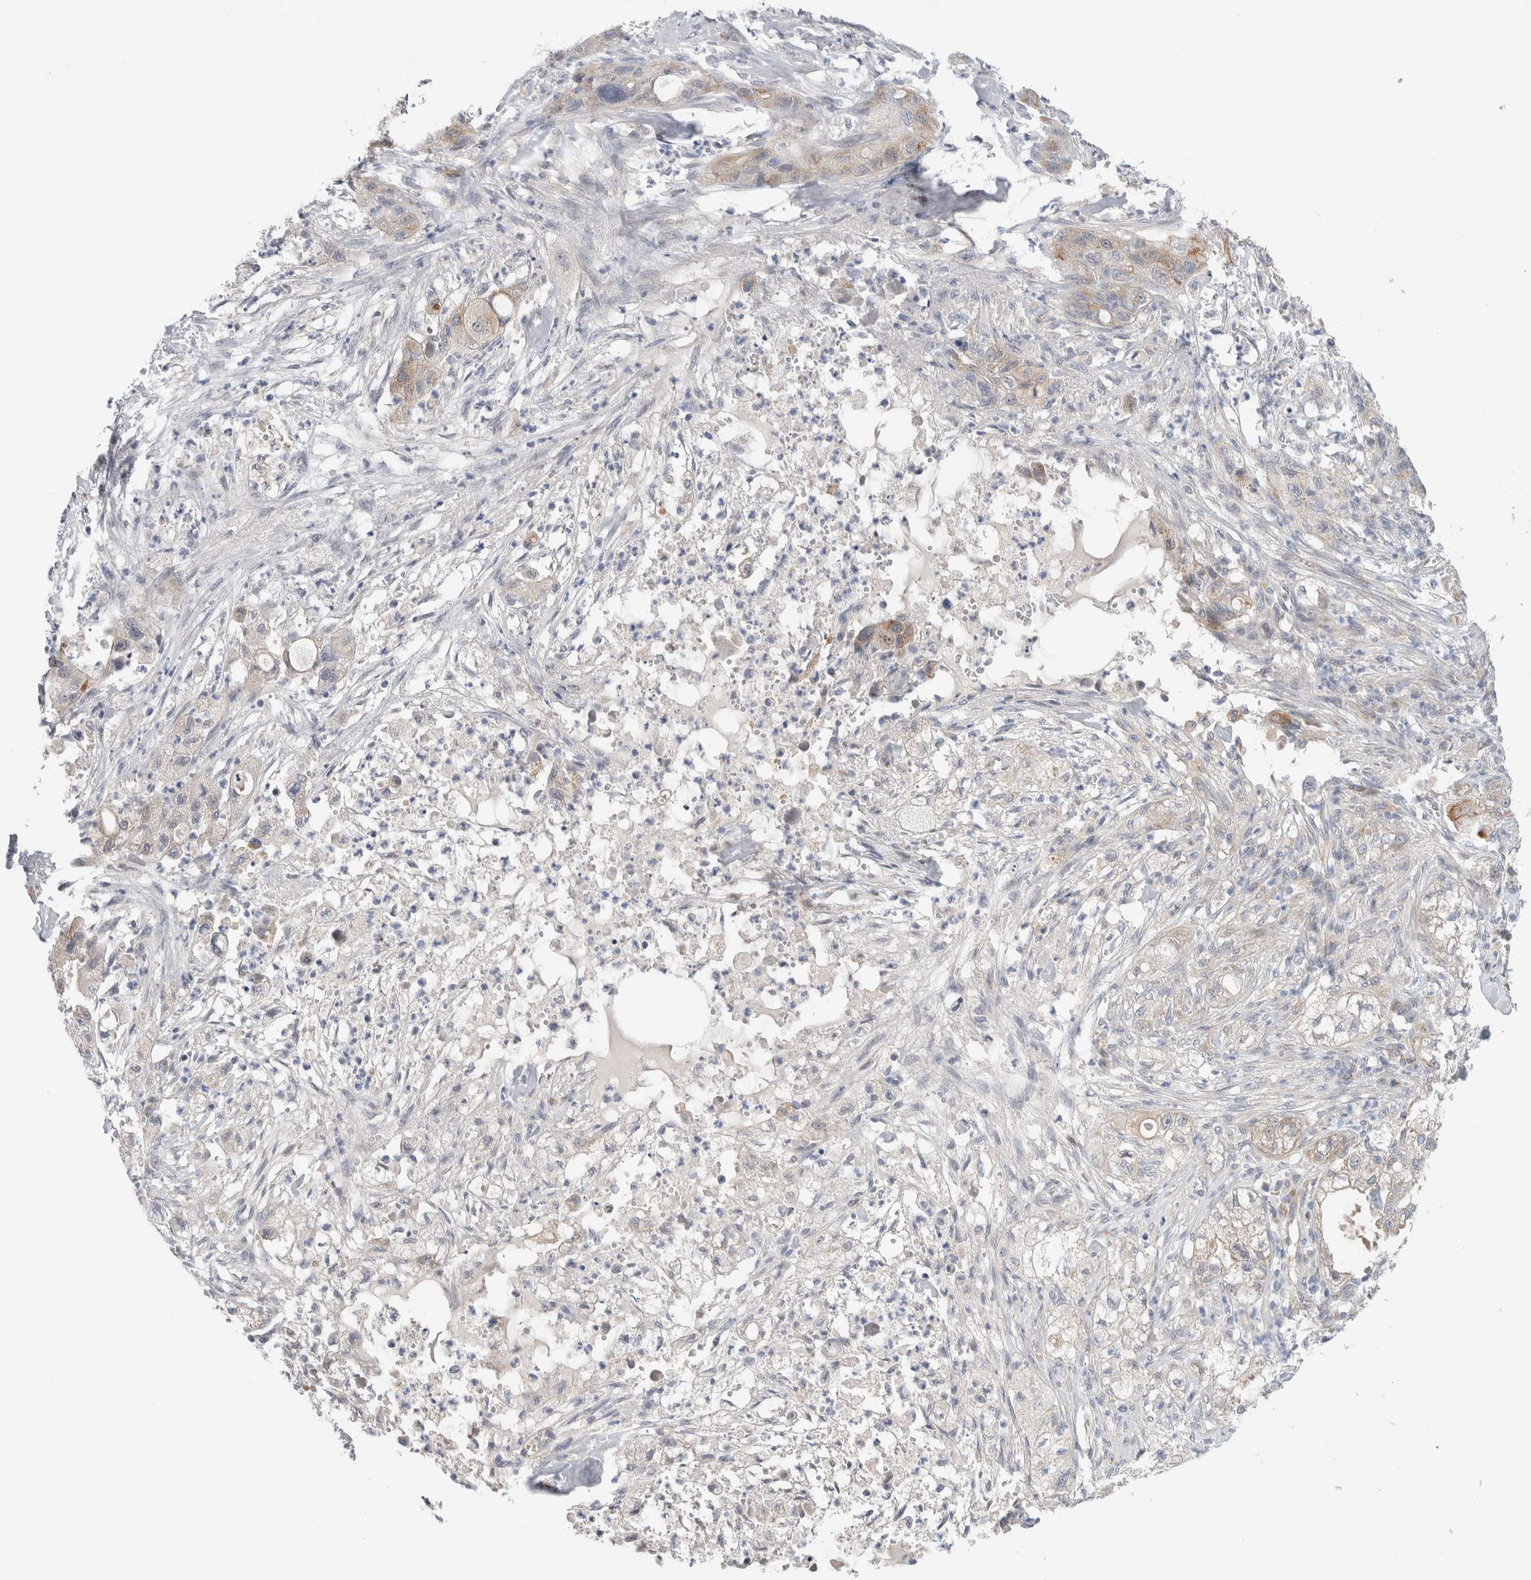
{"staining": {"intensity": "moderate", "quantity": "25%-75%", "location": "cytoplasmic/membranous"}, "tissue": "pancreatic cancer", "cell_type": "Tumor cells", "image_type": "cancer", "snomed": [{"axis": "morphology", "description": "Adenocarcinoma, NOS"}, {"axis": "topography", "description": "Pancreas"}], "caption": "Immunohistochemical staining of pancreatic cancer displays medium levels of moderate cytoplasmic/membranous staining in approximately 25%-75% of tumor cells.", "gene": "TAFA5", "patient": {"sex": "female", "age": 78}}